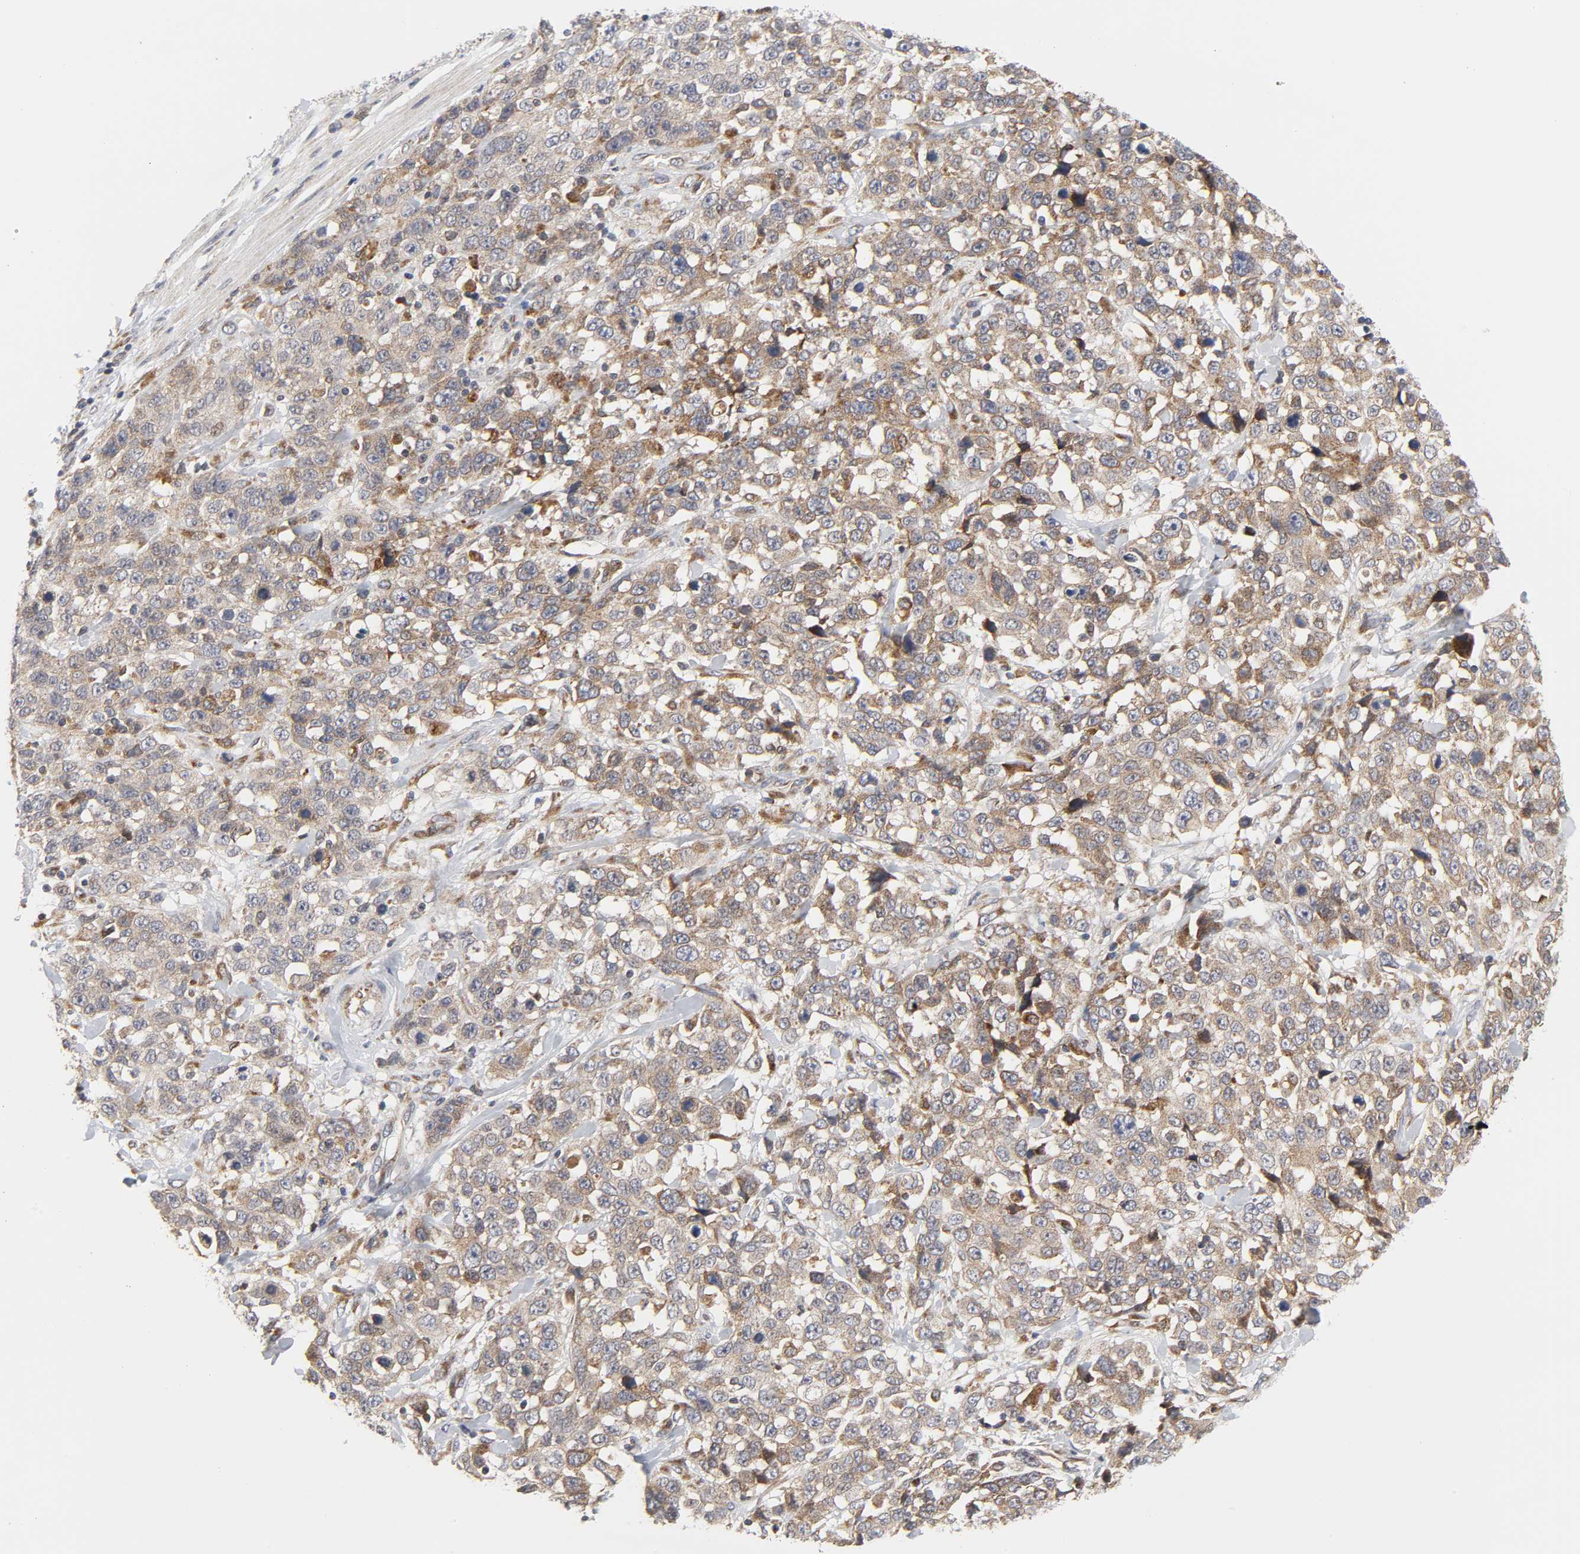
{"staining": {"intensity": "moderate", "quantity": ">75%", "location": "cytoplasmic/membranous"}, "tissue": "stomach cancer", "cell_type": "Tumor cells", "image_type": "cancer", "snomed": [{"axis": "morphology", "description": "Normal tissue, NOS"}, {"axis": "morphology", "description": "Adenocarcinoma, NOS"}, {"axis": "topography", "description": "Stomach"}], "caption": "Tumor cells exhibit medium levels of moderate cytoplasmic/membranous staining in approximately >75% of cells in adenocarcinoma (stomach).", "gene": "BAX", "patient": {"sex": "male", "age": 48}}